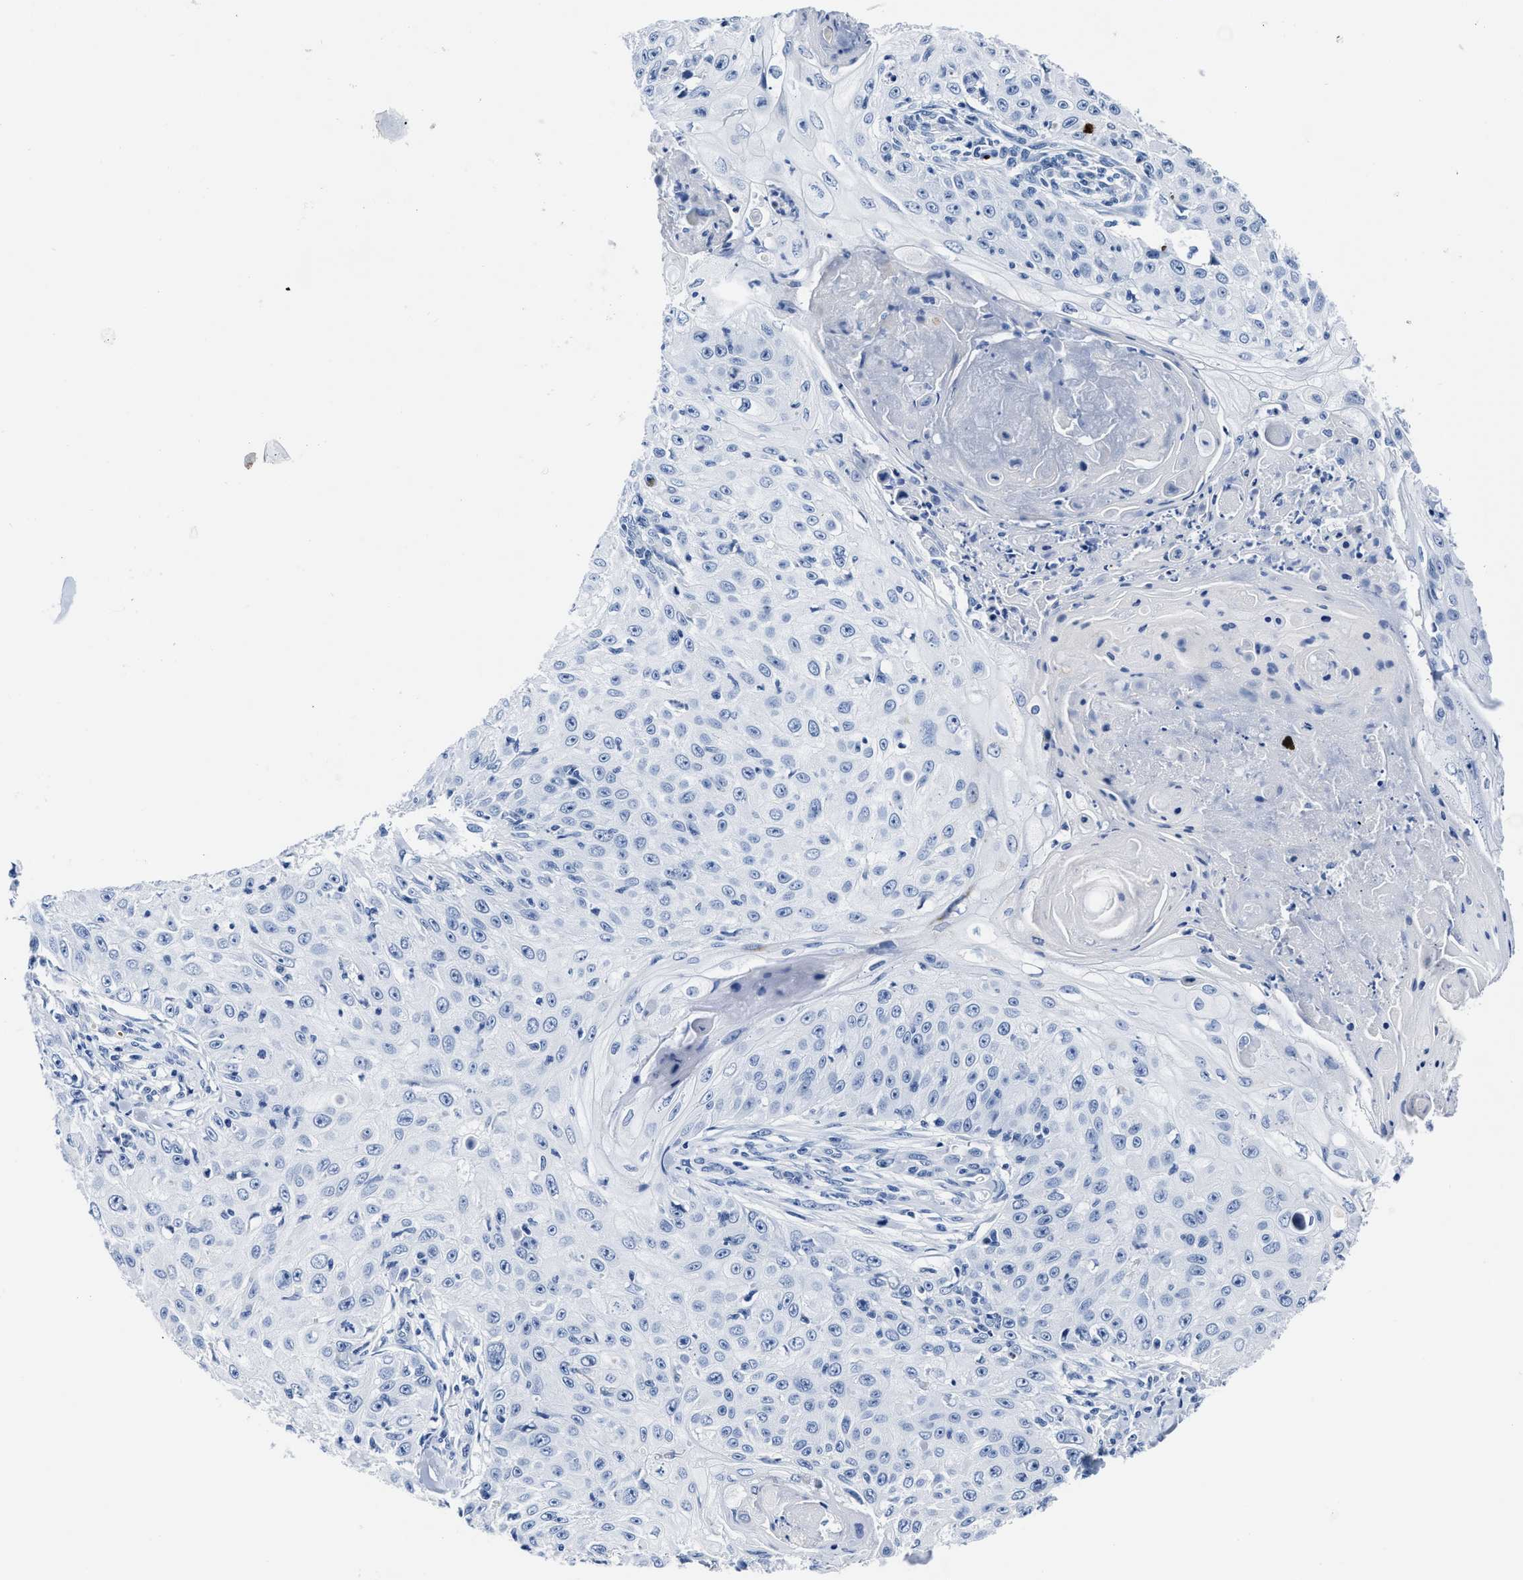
{"staining": {"intensity": "negative", "quantity": "none", "location": "none"}, "tissue": "skin cancer", "cell_type": "Tumor cells", "image_type": "cancer", "snomed": [{"axis": "morphology", "description": "Squamous cell carcinoma, NOS"}, {"axis": "topography", "description": "Skin"}], "caption": "Immunohistochemical staining of skin squamous cell carcinoma displays no significant expression in tumor cells.", "gene": "KCNMB3", "patient": {"sex": "male", "age": 86}}